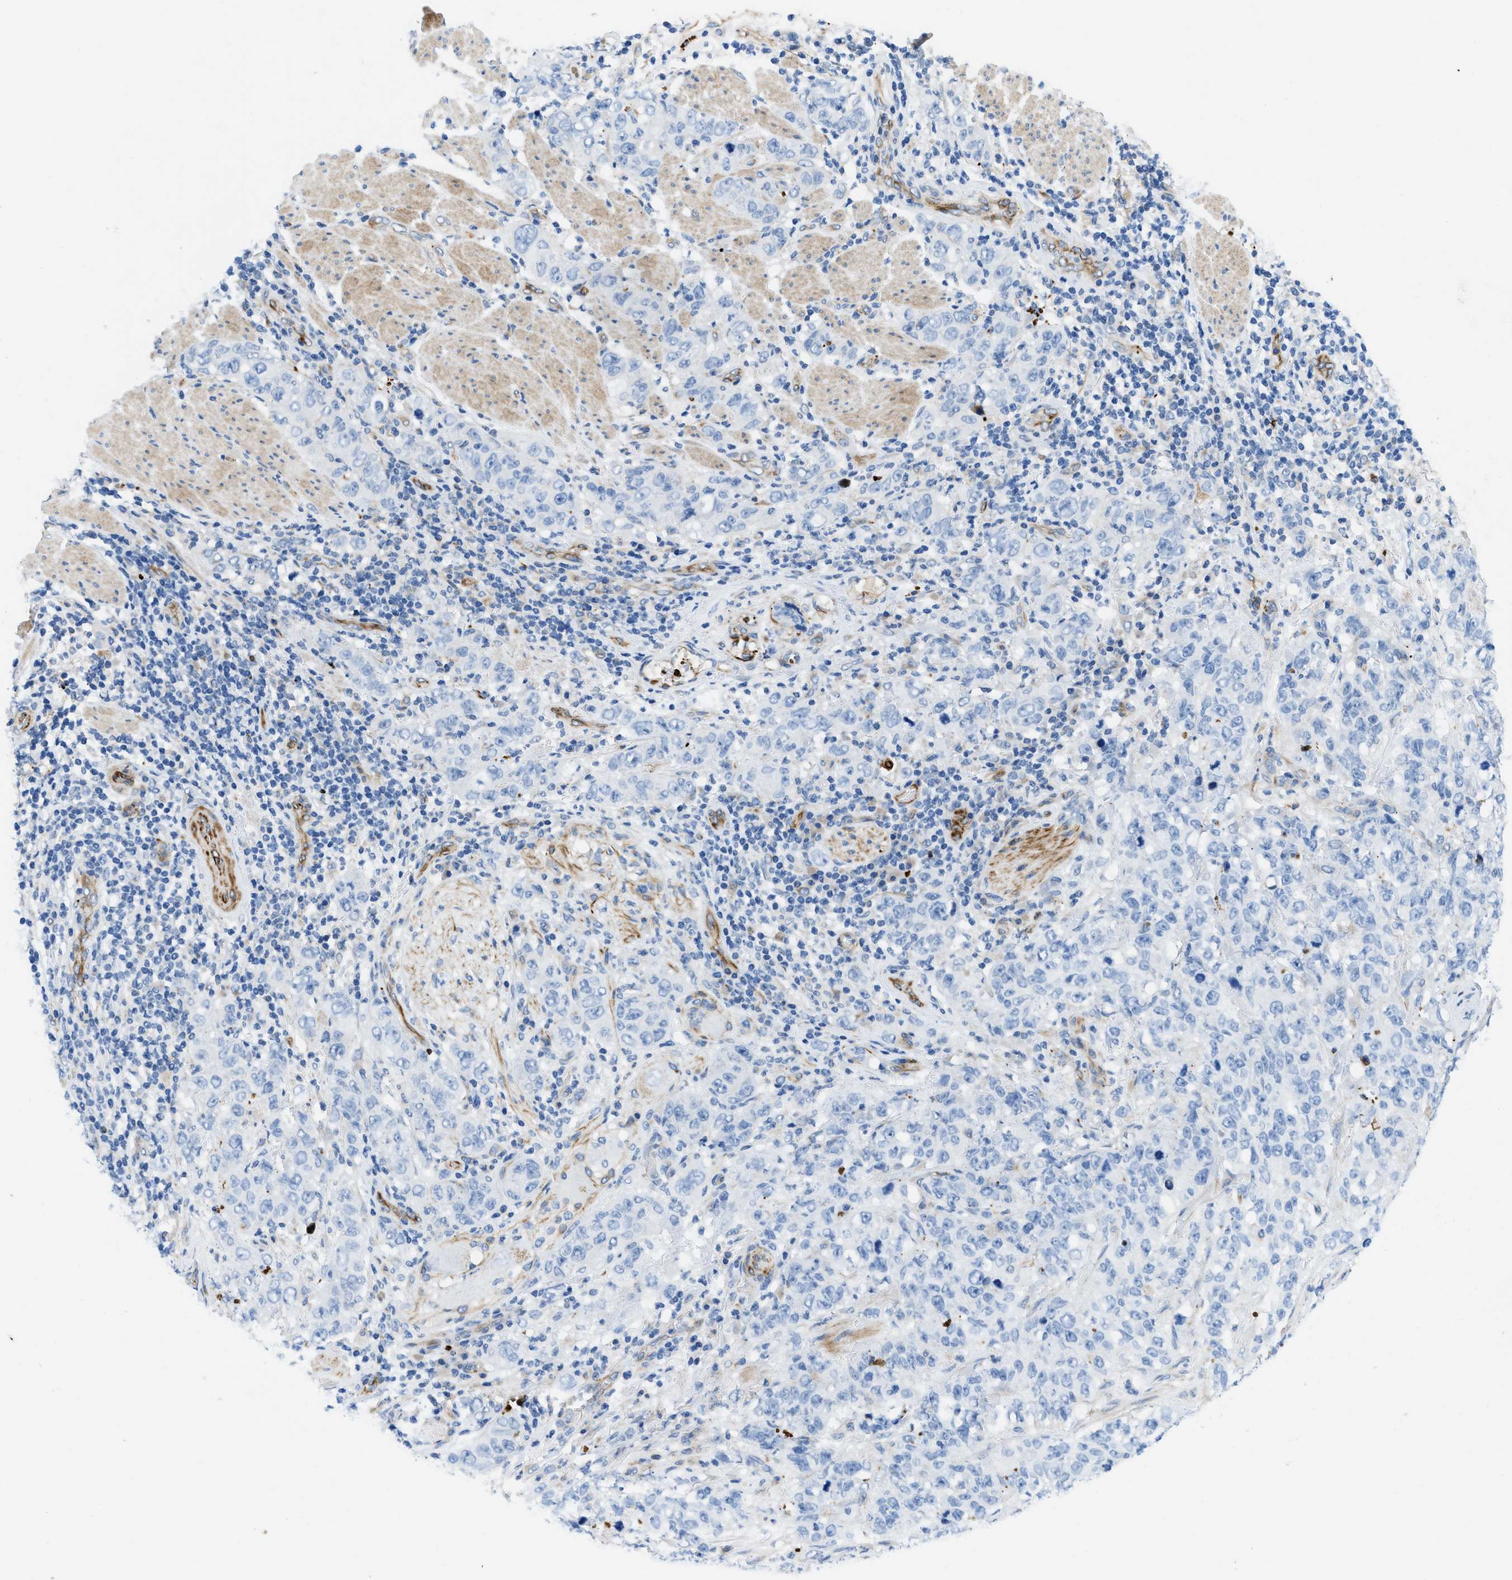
{"staining": {"intensity": "negative", "quantity": "none", "location": "none"}, "tissue": "stomach cancer", "cell_type": "Tumor cells", "image_type": "cancer", "snomed": [{"axis": "morphology", "description": "Adenocarcinoma, NOS"}, {"axis": "topography", "description": "Stomach"}], "caption": "The image demonstrates no significant expression in tumor cells of stomach cancer (adenocarcinoma). (DAB (3,3'-diaminobenzidine) immunohistochemistry (IHC) with hematoxylin counter stain).", "gene": "XCR1", "patient": {"sex": "male", "age": 48}}